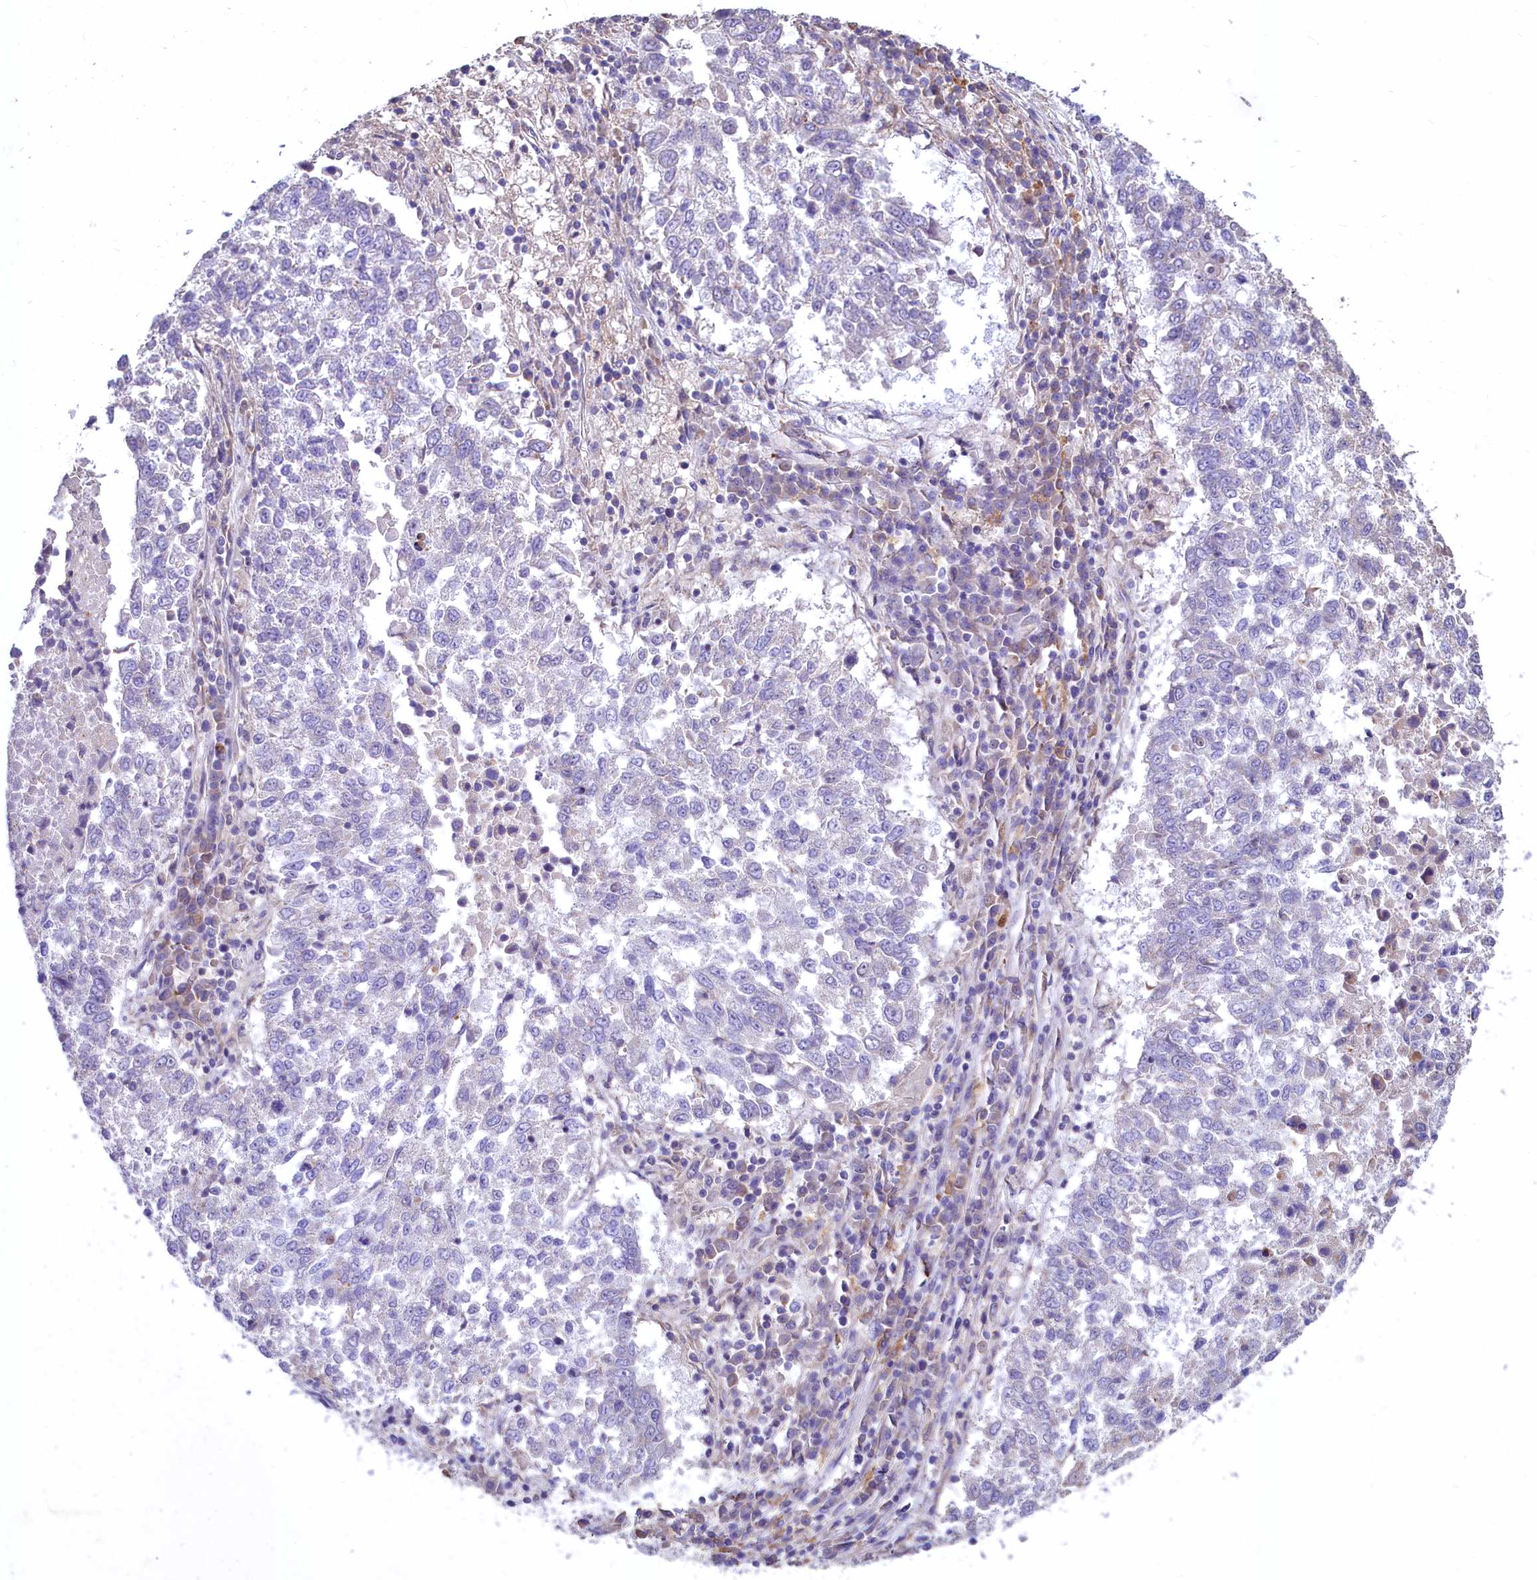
{"staining": {"intensity": "negative", "quantity": "none", "location": "none"}, "tissue": "lung cancer", "cell_type": "Tumor cells", "image_type": "cancer", "snomed": [{"axis": "morphology", "description": "Squamous cell carcinoma, NOS"}, {"axis": "topography", "description": "Lung"}], "caption": "Immunohistochemical staining of lung squamous cell carcinoma displays no significant positivity in tumor cells.", "gene": "HPS6", "patient": {"sex": "male", "age": 73}}